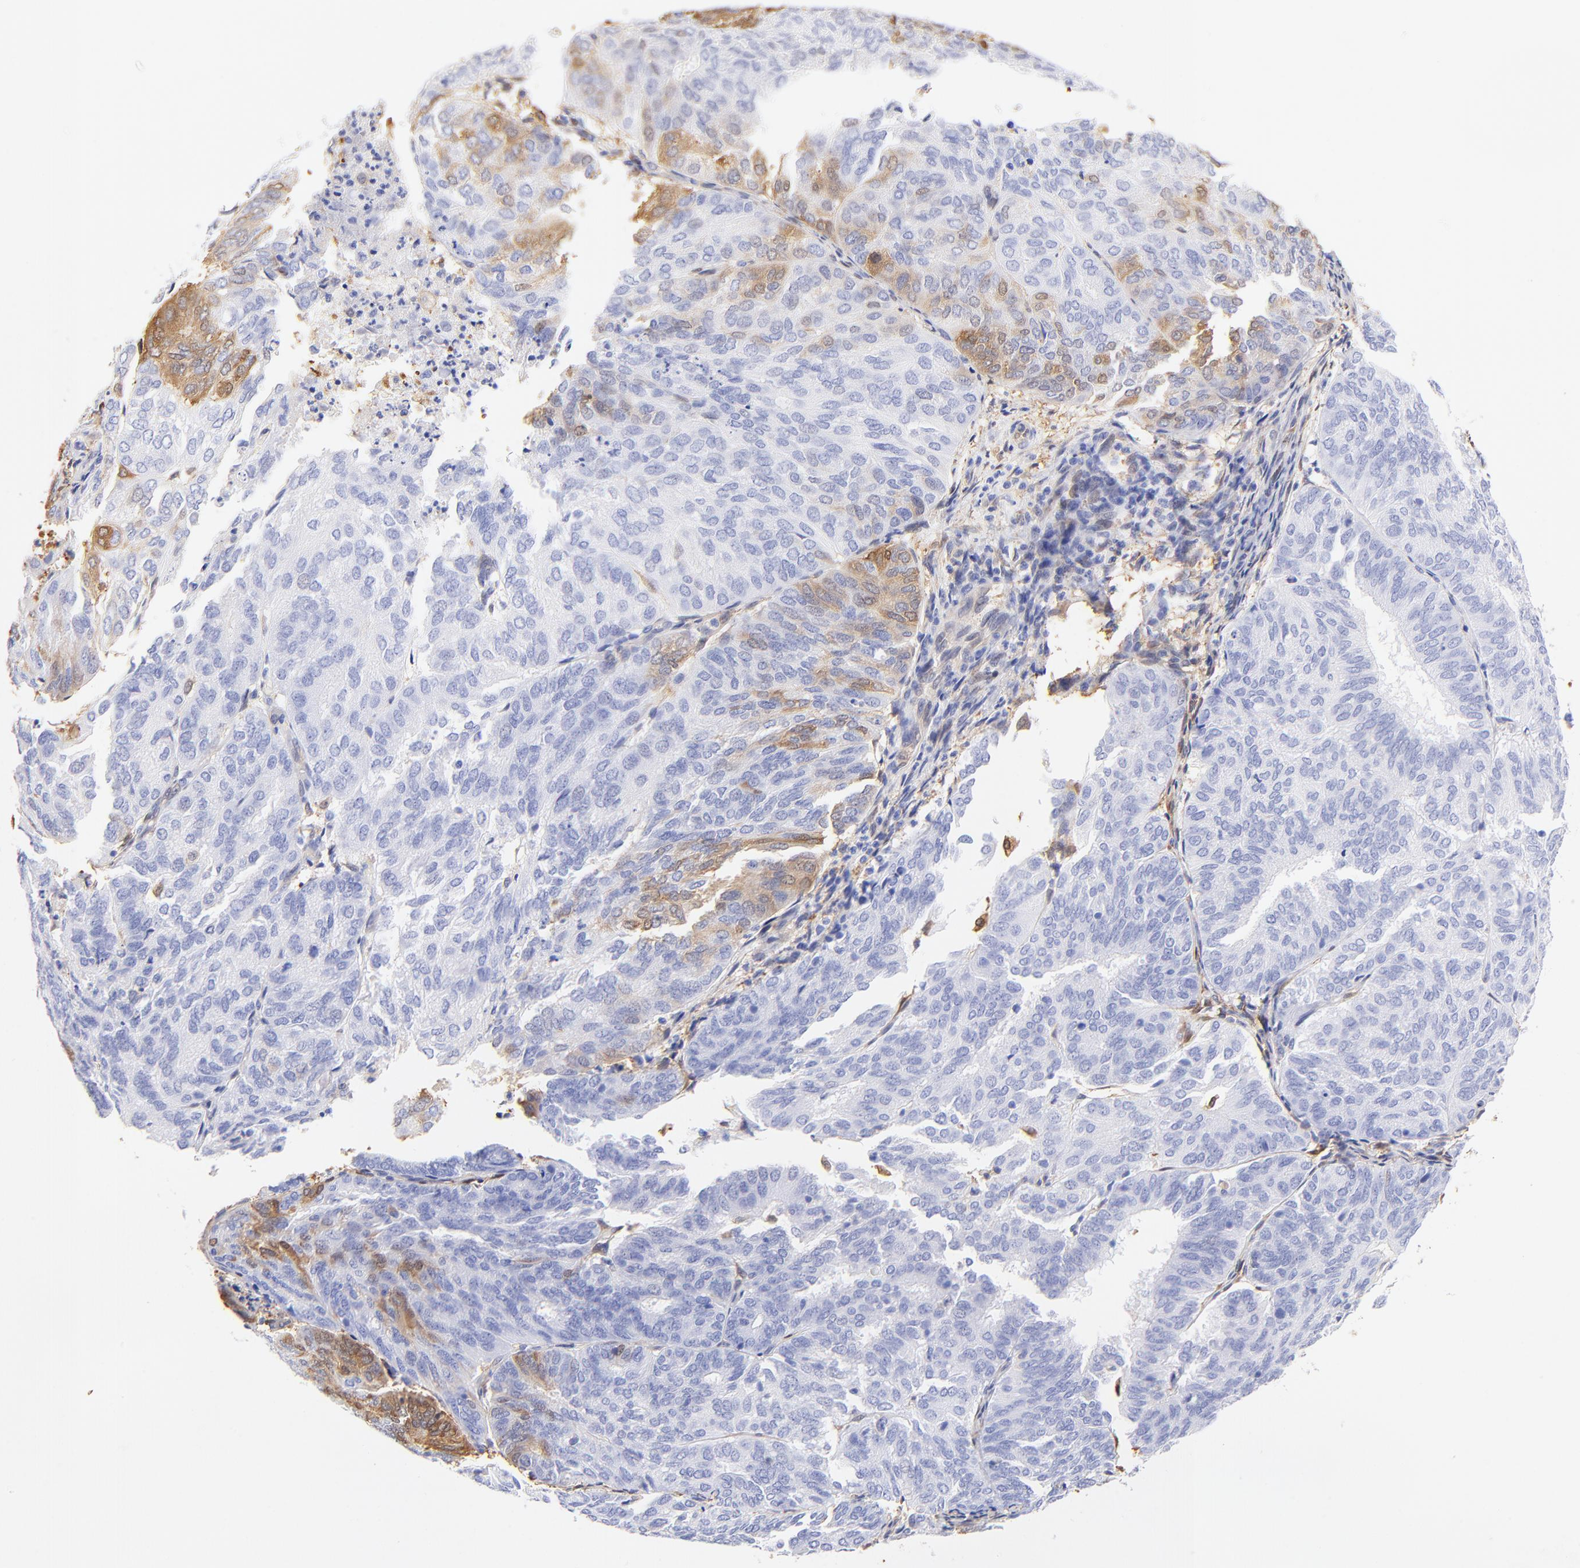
{"staining": {"intensity": "weak", "quantity": "<25%", "location": "cytoplasmic/membranous"}, "tissue": "endometrial cancer", "cell_type": "Tumor cells", "image_type": "cancer", "snomed": [{"axis": "morphology", "description": "Adenocarcinoma, NOS"}, {"axis": "topography", "description": "Endometrium"}], "caption": "This is a histopathology image of IHC staining of endometrial cancer, which shows no expression in tumor cells.", "gene": "ALDH1A1", "patient": {"sex": "female", "age": 59}}